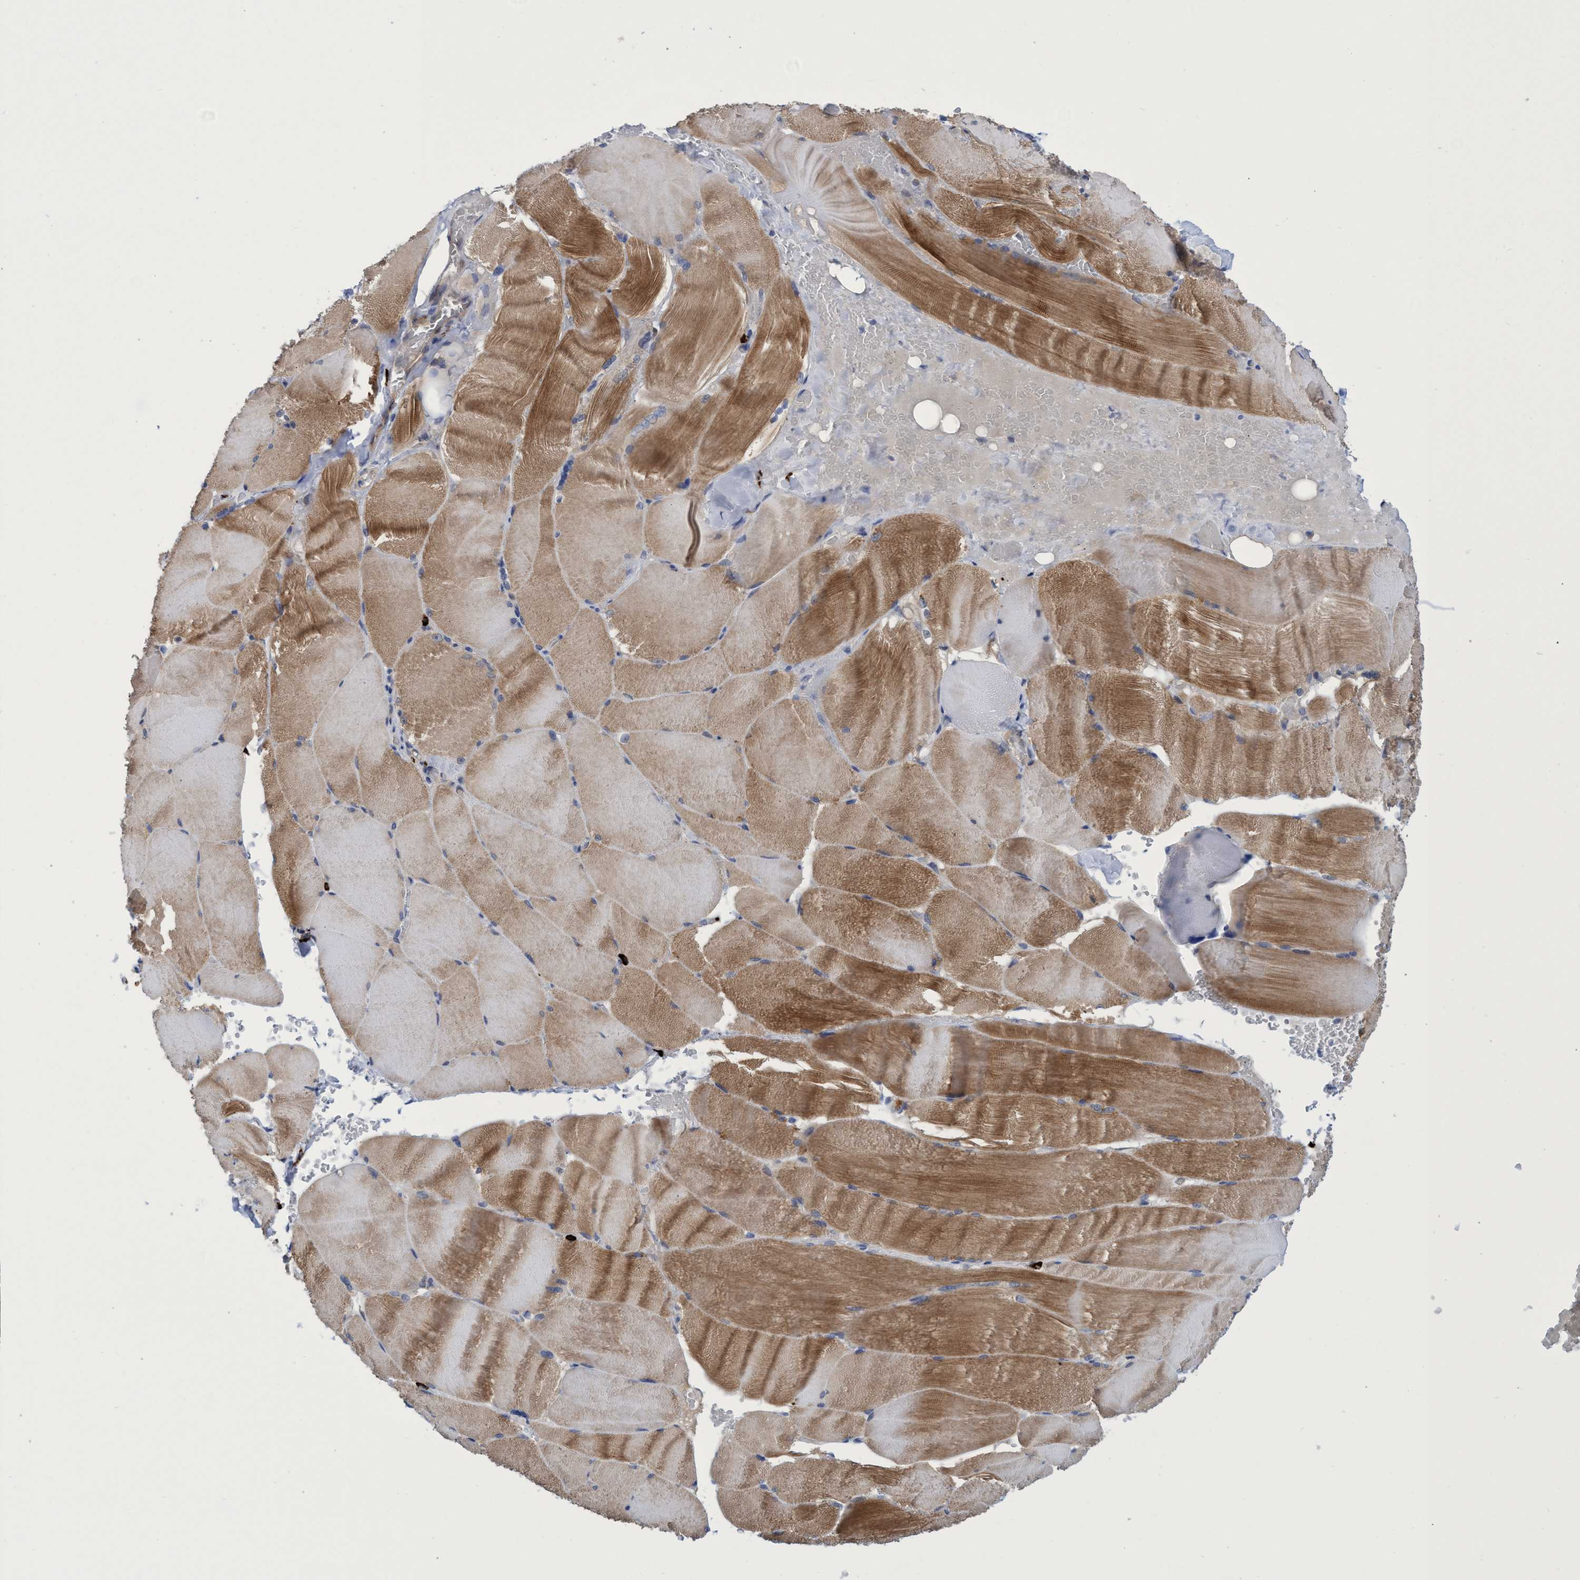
{"staining": {"intensity": "moderate", "quantity": ">75%", "location": "cytoplasmic/membranous"}, "tissue": "skeletal muscle", "cell_type": "Myocytes", "image_type": "normal", "snomed": [{"axis": "morphology", "description": "Normal tissue, NOS"}, {"axis": "topography", "description": "Skin"}, {"axis": "topography", "description": "Skeletal muscle"}], "caption": "DAB (3,3'-diaminobenzidine) immunohistochemical staining of unremarkable human skeletal muscle shows moderate cytoplasmic/membranous protein expression in approximately >75% of myocytes. (Stains: DAB (3,3'-diaminobenzidine) in brown, nuclei in blue, Microscopy: brightfield microscopy at high magnification).", "gene": "PNPO", "patient": {"sex": "male", "age": 83}}